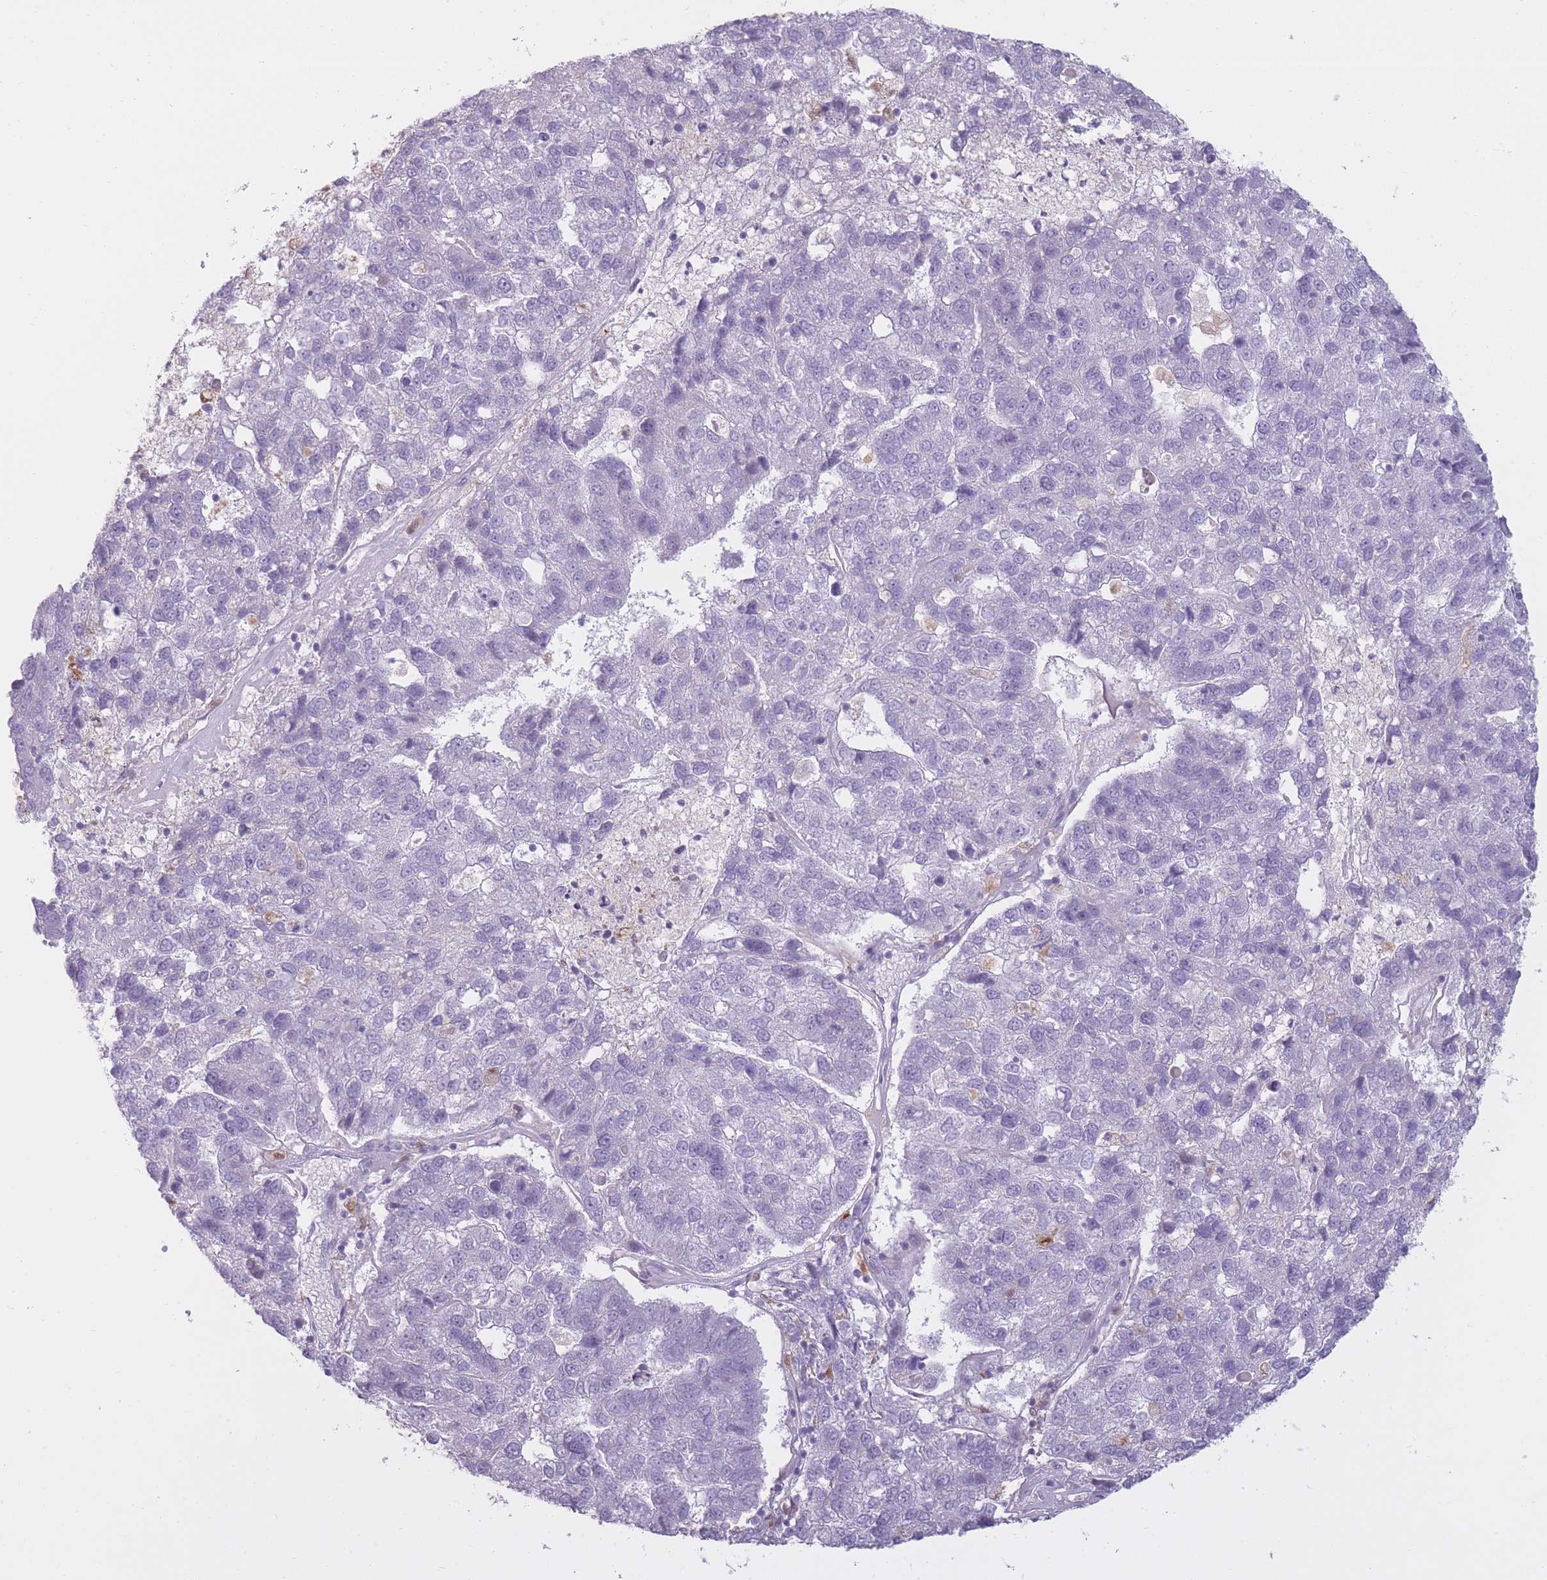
{"staining": {"intensity": "negative", "quantity": "none", "location": "none"}, "tissue": "pancreatic cancer", "cell_type": "Tumor cells", "image_type": "cancer", "snomed": [{"axis": "morphology", "description": "Adenocarcinoma, NOS"}, {"axis": "topography", "description": "Pancreas"}], "caption": "Tumor cells are negative for protein expression in human pancreatic cancer (adenocarcinoma). Nuclei are stained in blue.", "gene": "LGALS9", "patient": {"sex": "female", "age": 61}}